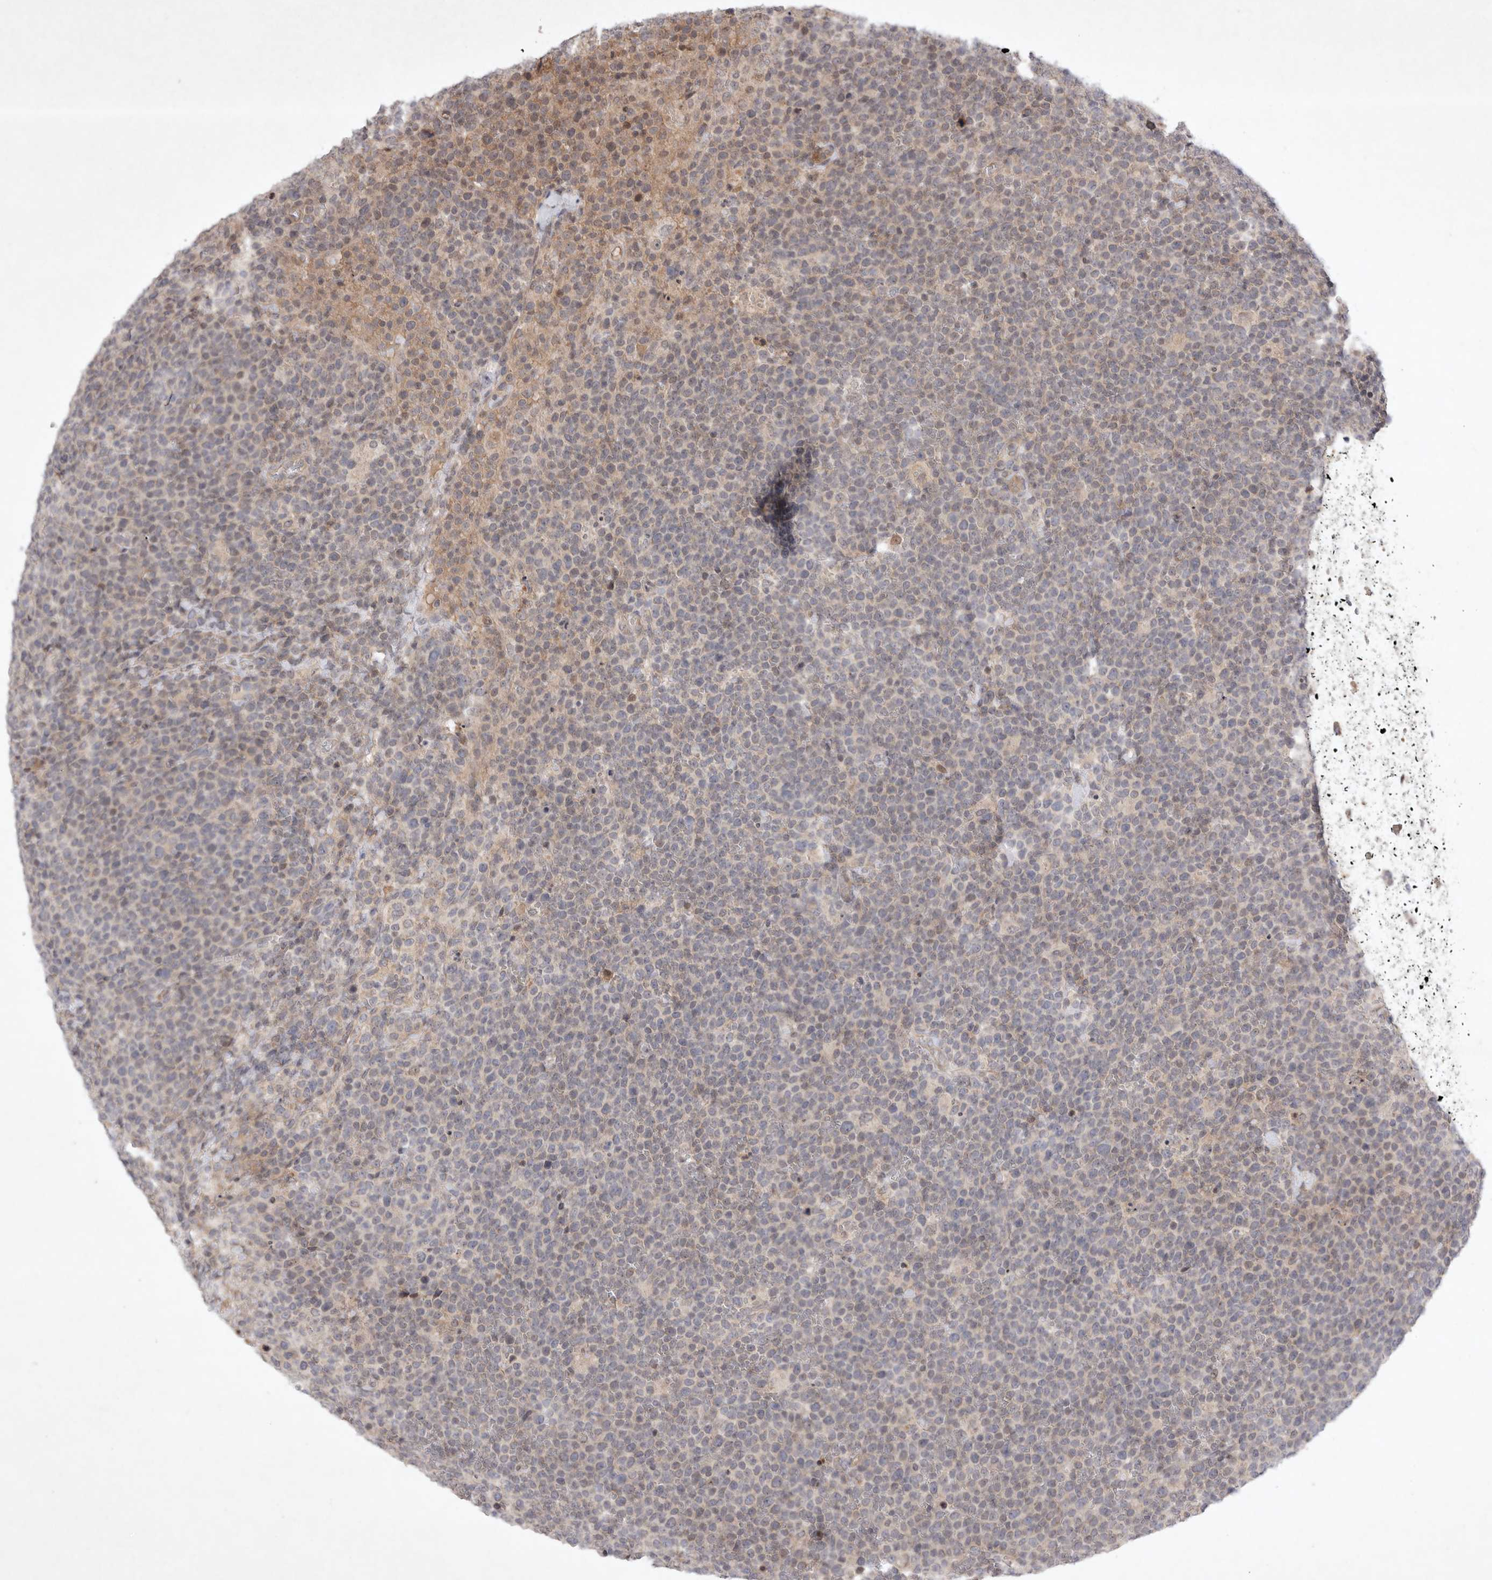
{"staining": {"intensity": "negative", "quantity": "none", "location": "none"}, "tissue": "lymphoma", "cell_type": "Tumor cells", "image_type": "cancer", "snomed": [{"axis": "morphology", "description": "Malignant lymphoma, non-Hodgkin's type, High grade"}, {"axis": "topography", "description": "Lymph node"}], "caption": "High power microscopy image of an immunohistochemistry histopathology image of high-grade malignant lymphoma, non-Hodgkin's type, revealing no significant staining in tumor cells. The staining was performed using DAB (3,3'-diaminobenzidine) to visualize the protein expression in brown, while the nuclei were stained in blue with hematoxylin (Magnification: 20x).", "gene": "EIF2AK1", "patient": {"sex": "male", "age": 61}}